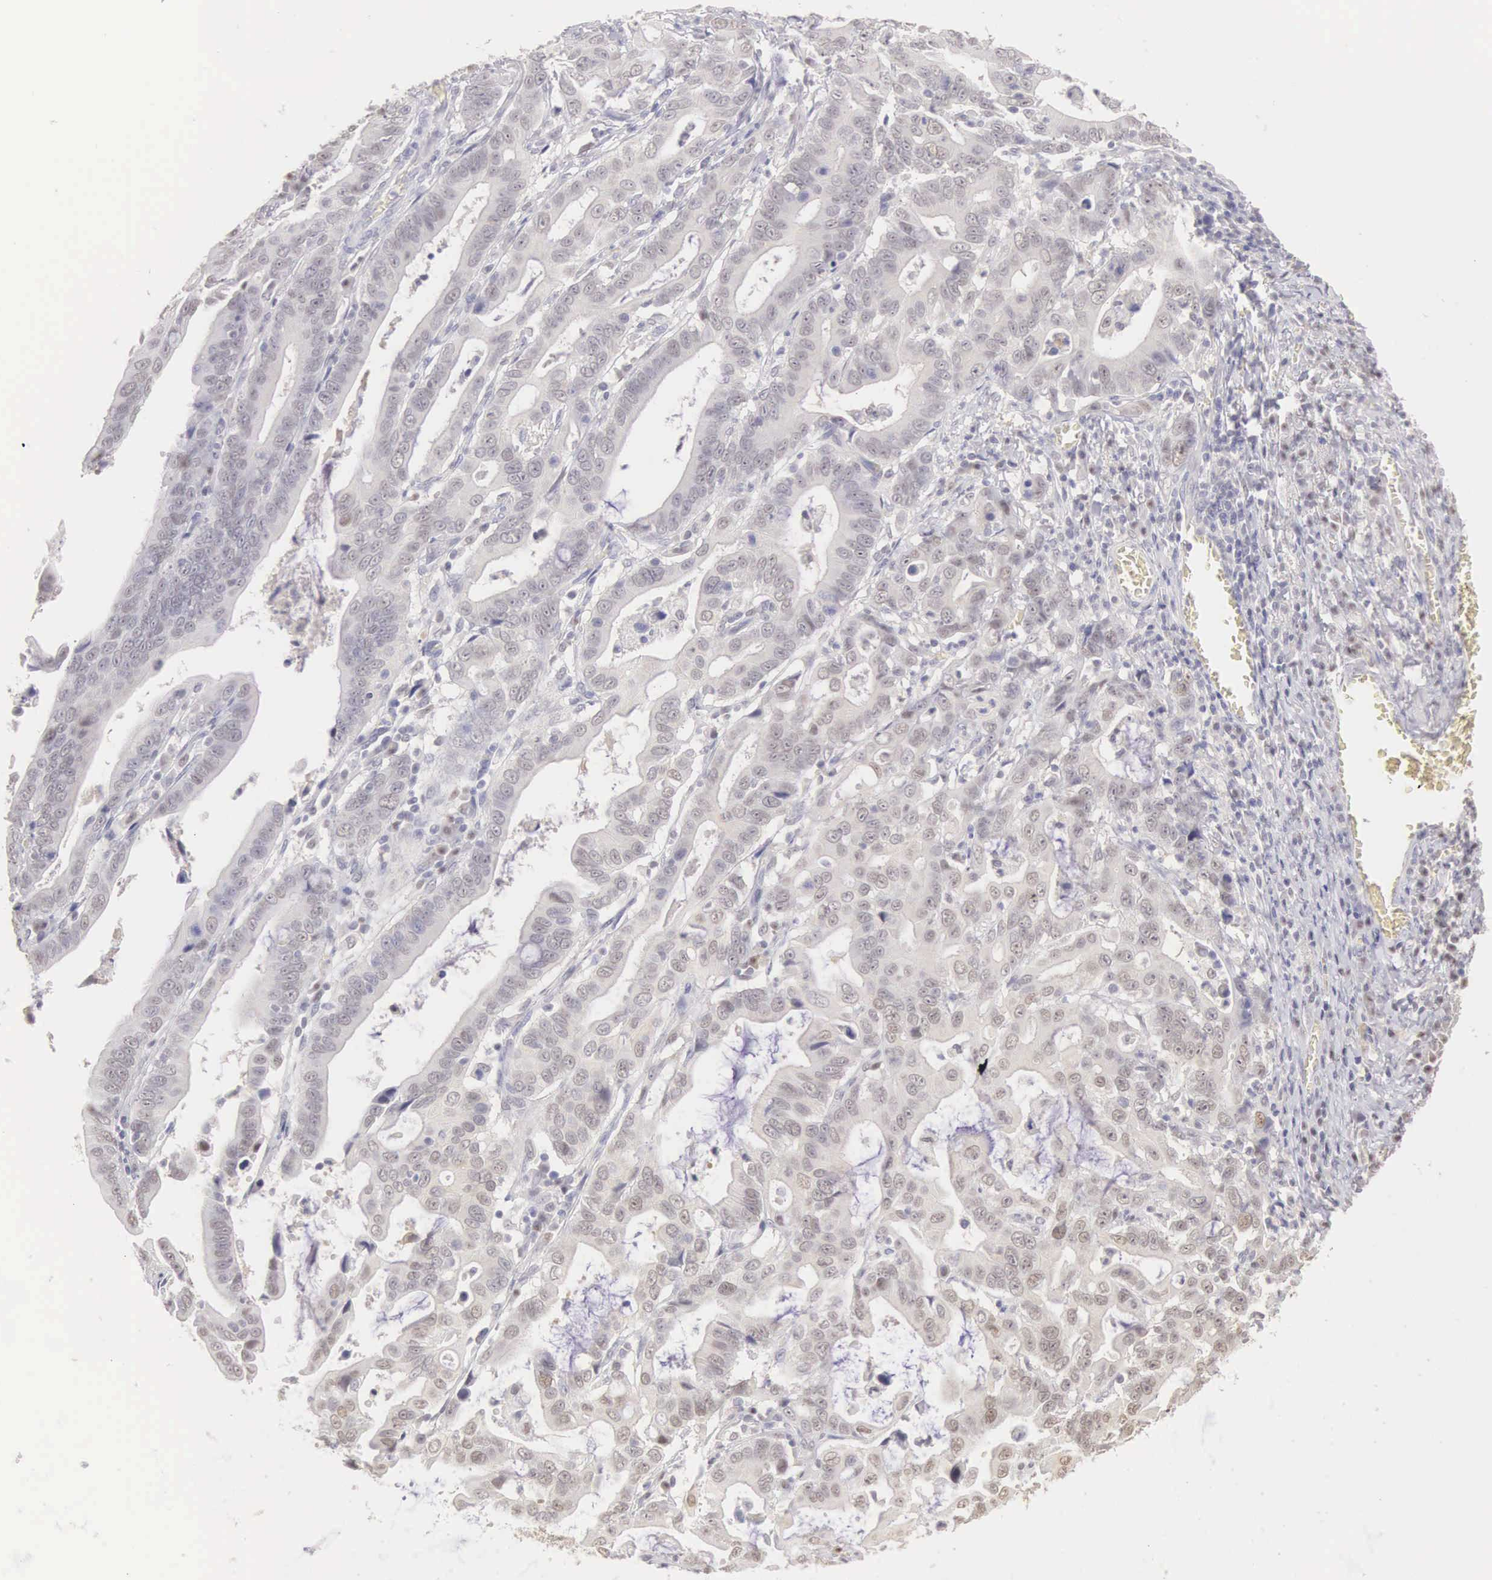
{"staining": {"intensity": "negative", "quantity": "none", "location": "none"}, "tissue": "stomach cancer", "cell_type": "Tumor cells", "image_type": "cancer", "snomed": [{"axis": "morphology", "description": "Adenocarcinoma, NOS"}, {"axis": "topography", "description": "Stomach, upper"}], "caption": "DAB immunohistochemical staining of adenocarcinoma (stomach) demonstrates no significant staining in tumor cells.", "gene": "UBA1", "patient": {"sex": "male", "age": 63}}